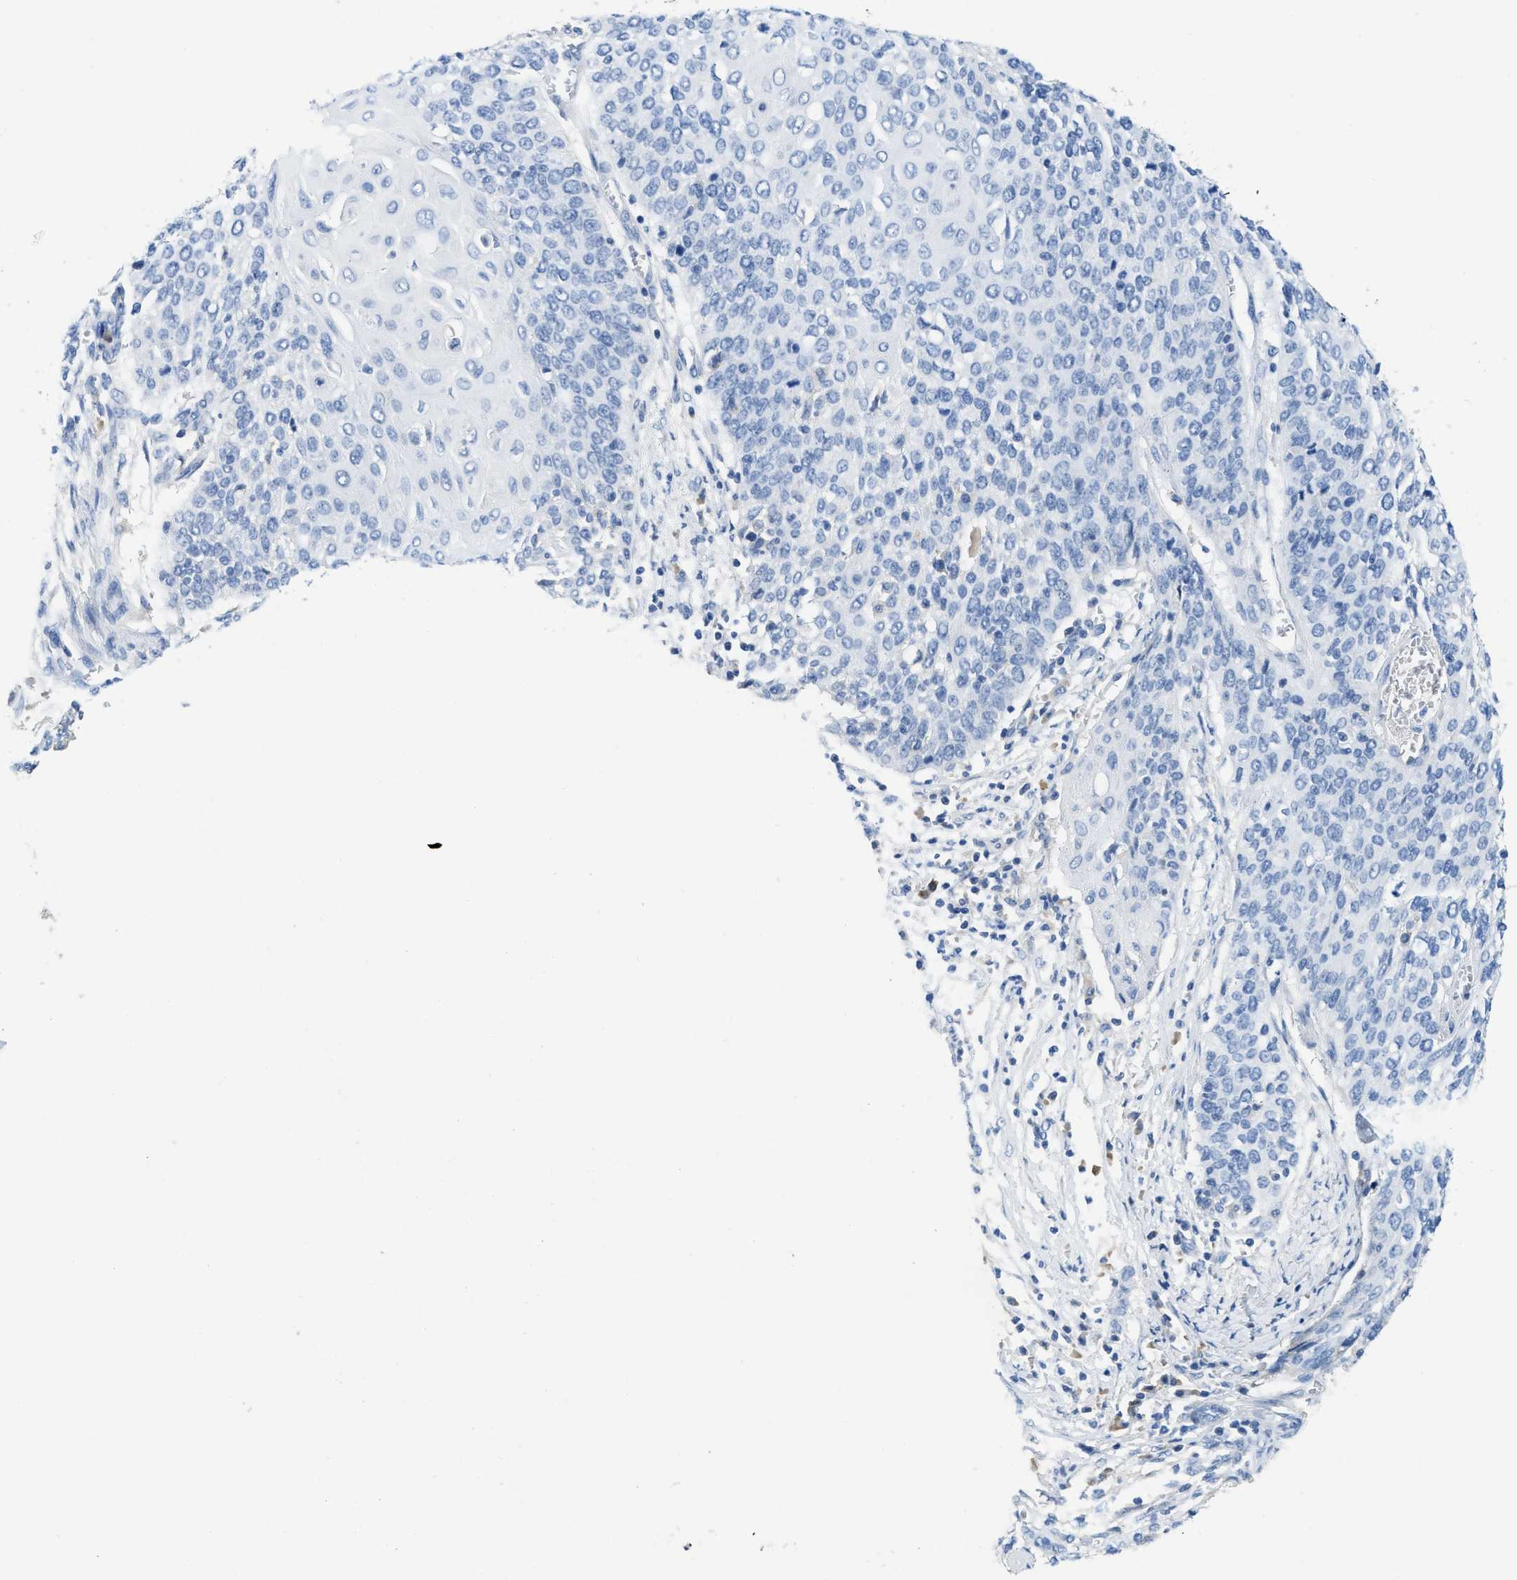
{"staining": {"intensity": "negative", "quantity": "none", "location": "none"}, "tissue": "cervical cancer", "cell_type": "Tumor cells", "image_type": "cancer", "snomed": [{"axis": "morphology", "description": "Squamous cell carcinoma, NOS"}, {"axis": "topography", "description": "Cervix"}], "caption": "IHC of human squamous cell carcinoma (cervical) displays no staining in tumor cells.", "gene": "C1S", "patient": {"sex": "female", "age": 39}}